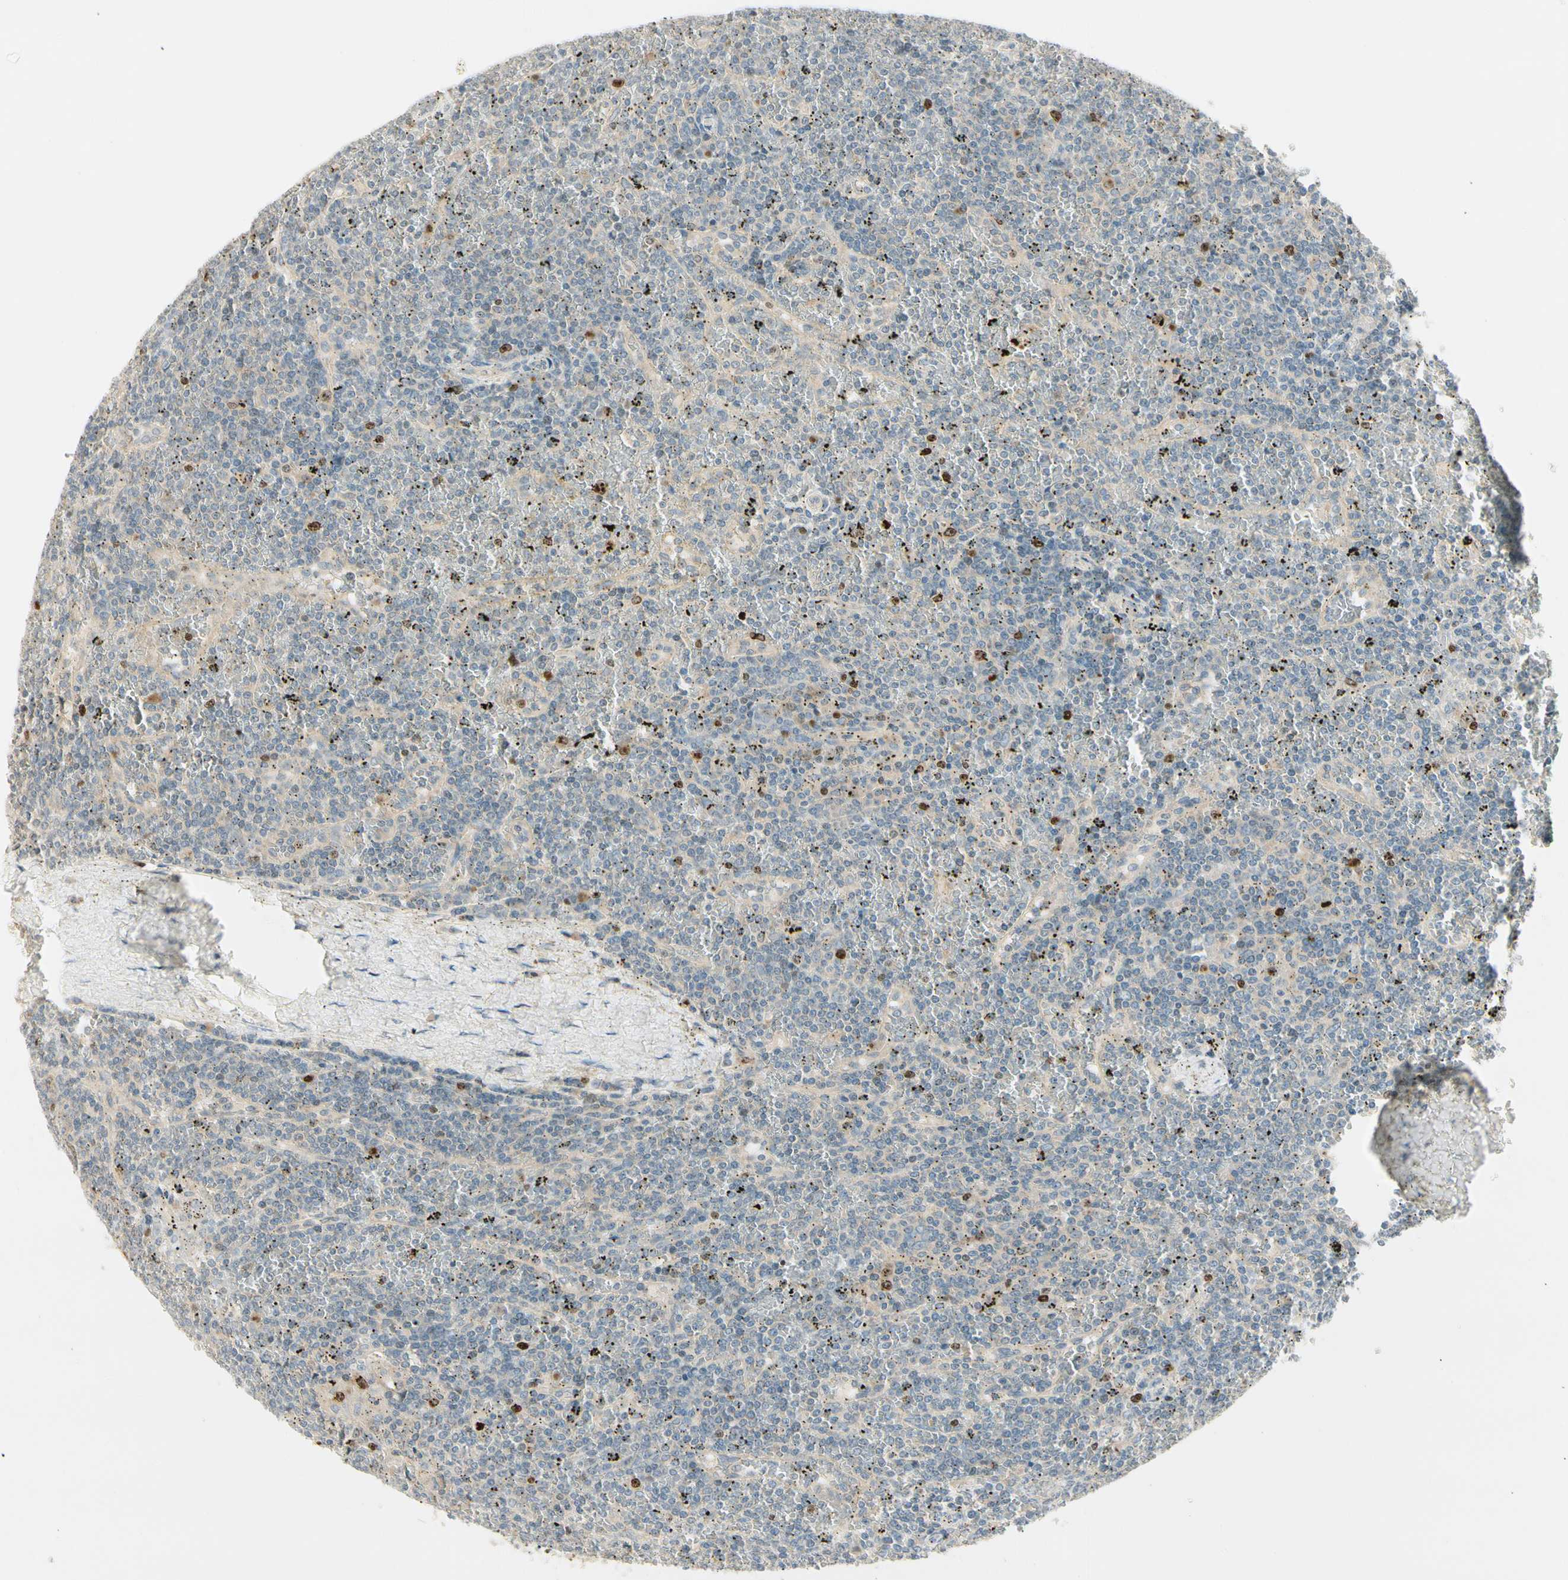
{"staining": {"intensity": "moderate", "quantity": "<25%", "location": "nuclear"}, "tissue": "lymphoma", "cell_type": "Tumor cells", "image_type": "cancer", "snomed": [{"axis": "morphology", "description": "Malignant lymphoma, non-Hodgkin's type, Low grade"}, {"axis": "topography", "description": "Spleen"}], "caption": "Lymphoma was stained to show a protein in brown. There is low levels of moderate nuclear expression in approximately <25% of tumor cells. The protein of interest is shown in brown color, while the nuclei are stained blue.", "gene": "PITX1", "patient": {"sex": "female", "age": 19}}